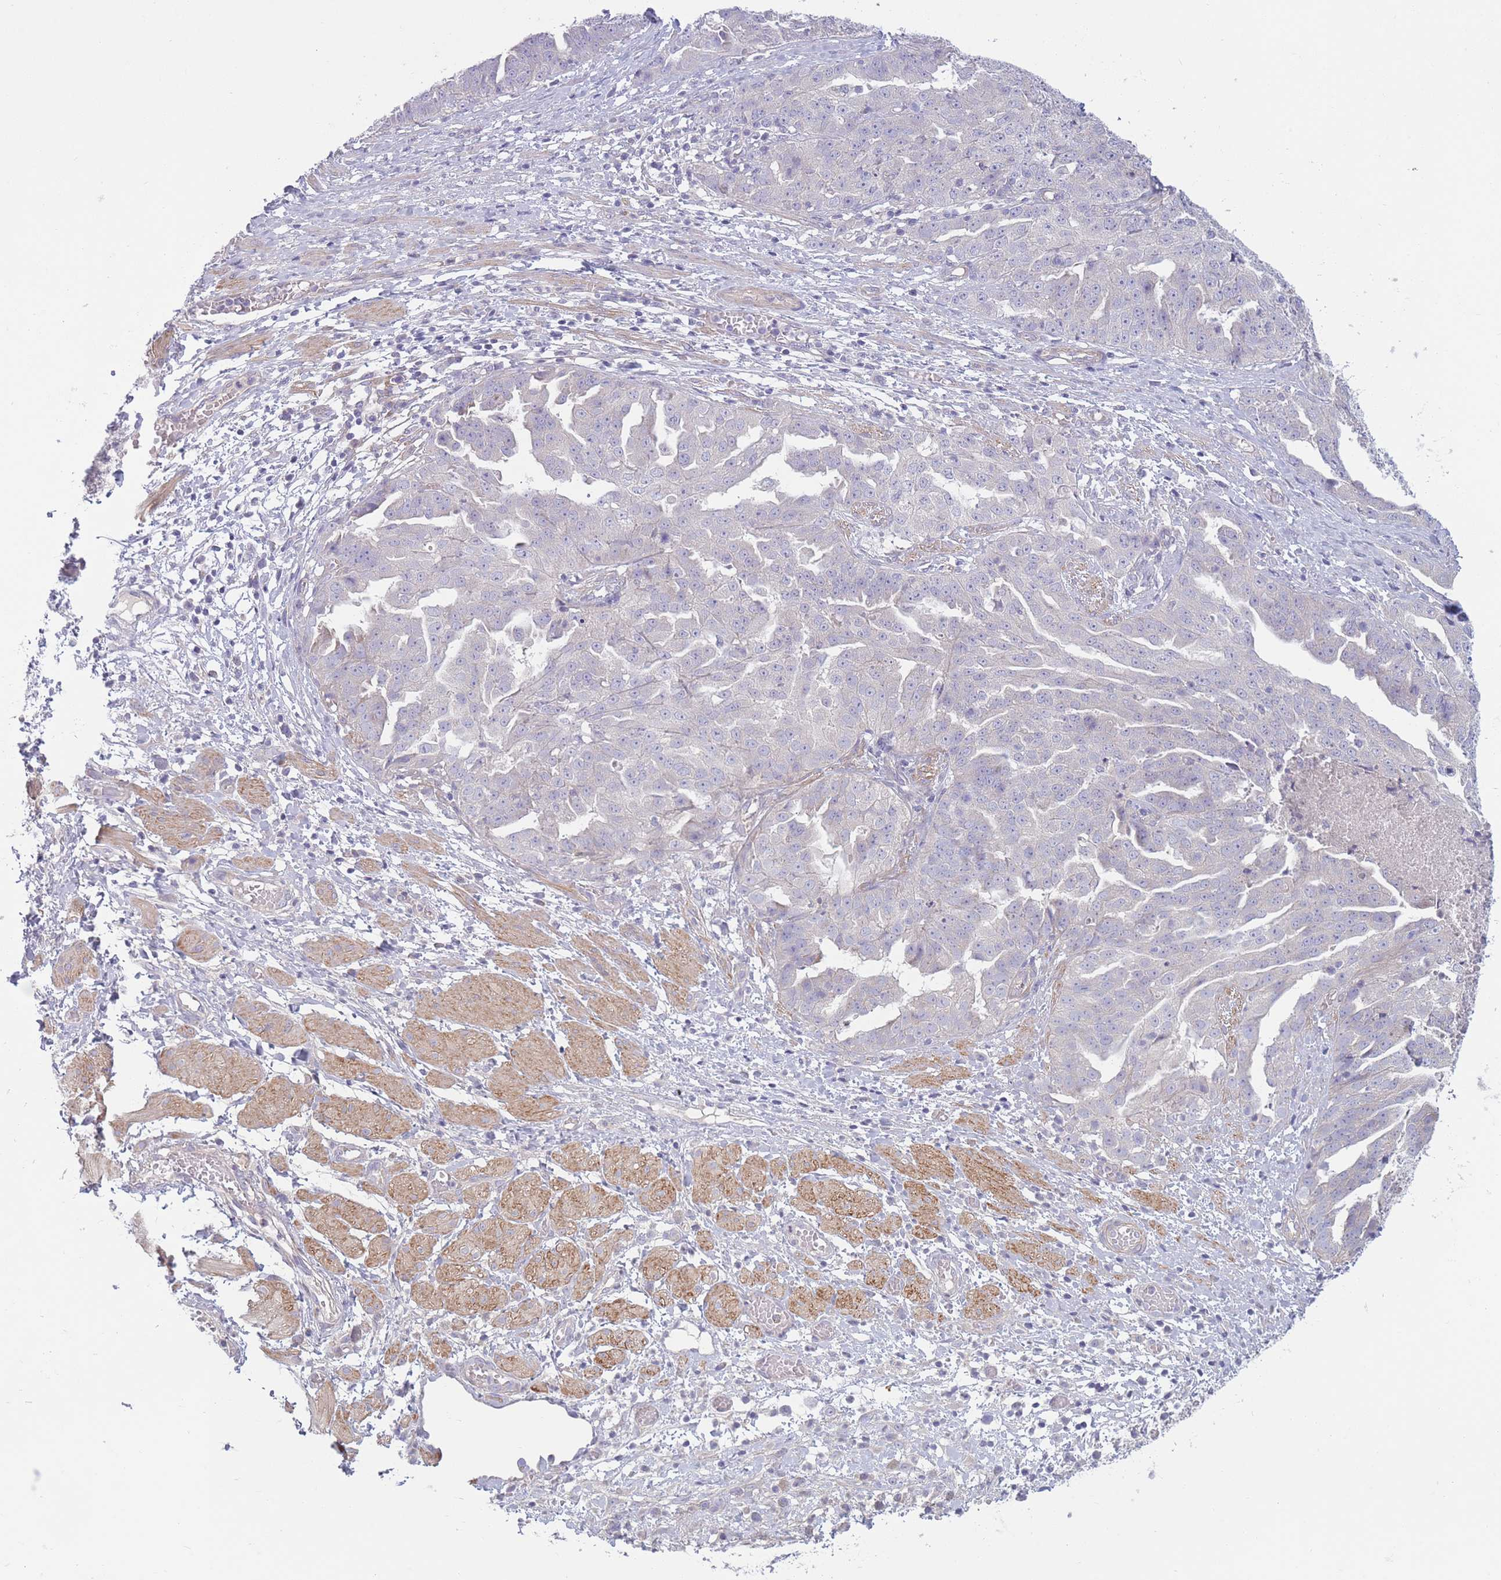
{"staining": {"intensity": "negative", "quantity": "none", "location": "none"}, "tissue": "ovarian cancer", "cell_type": "Tumor cells", "image_type": "cancer", "snomed": [{"axis": "morphology", "description": "Cystadenocarcinoma, serous, NOS"}, {"axis": "topography", "description": "Ovary"}], "caption": "This is a histopathology image of IHC staining of serous cystadenocarcinoma (ovarian), which shows no positivity in tumor cells. Nuclei are stained in blue.", "gene": "PNPLA5", "patient": {"sex": "female", "age": 58}}